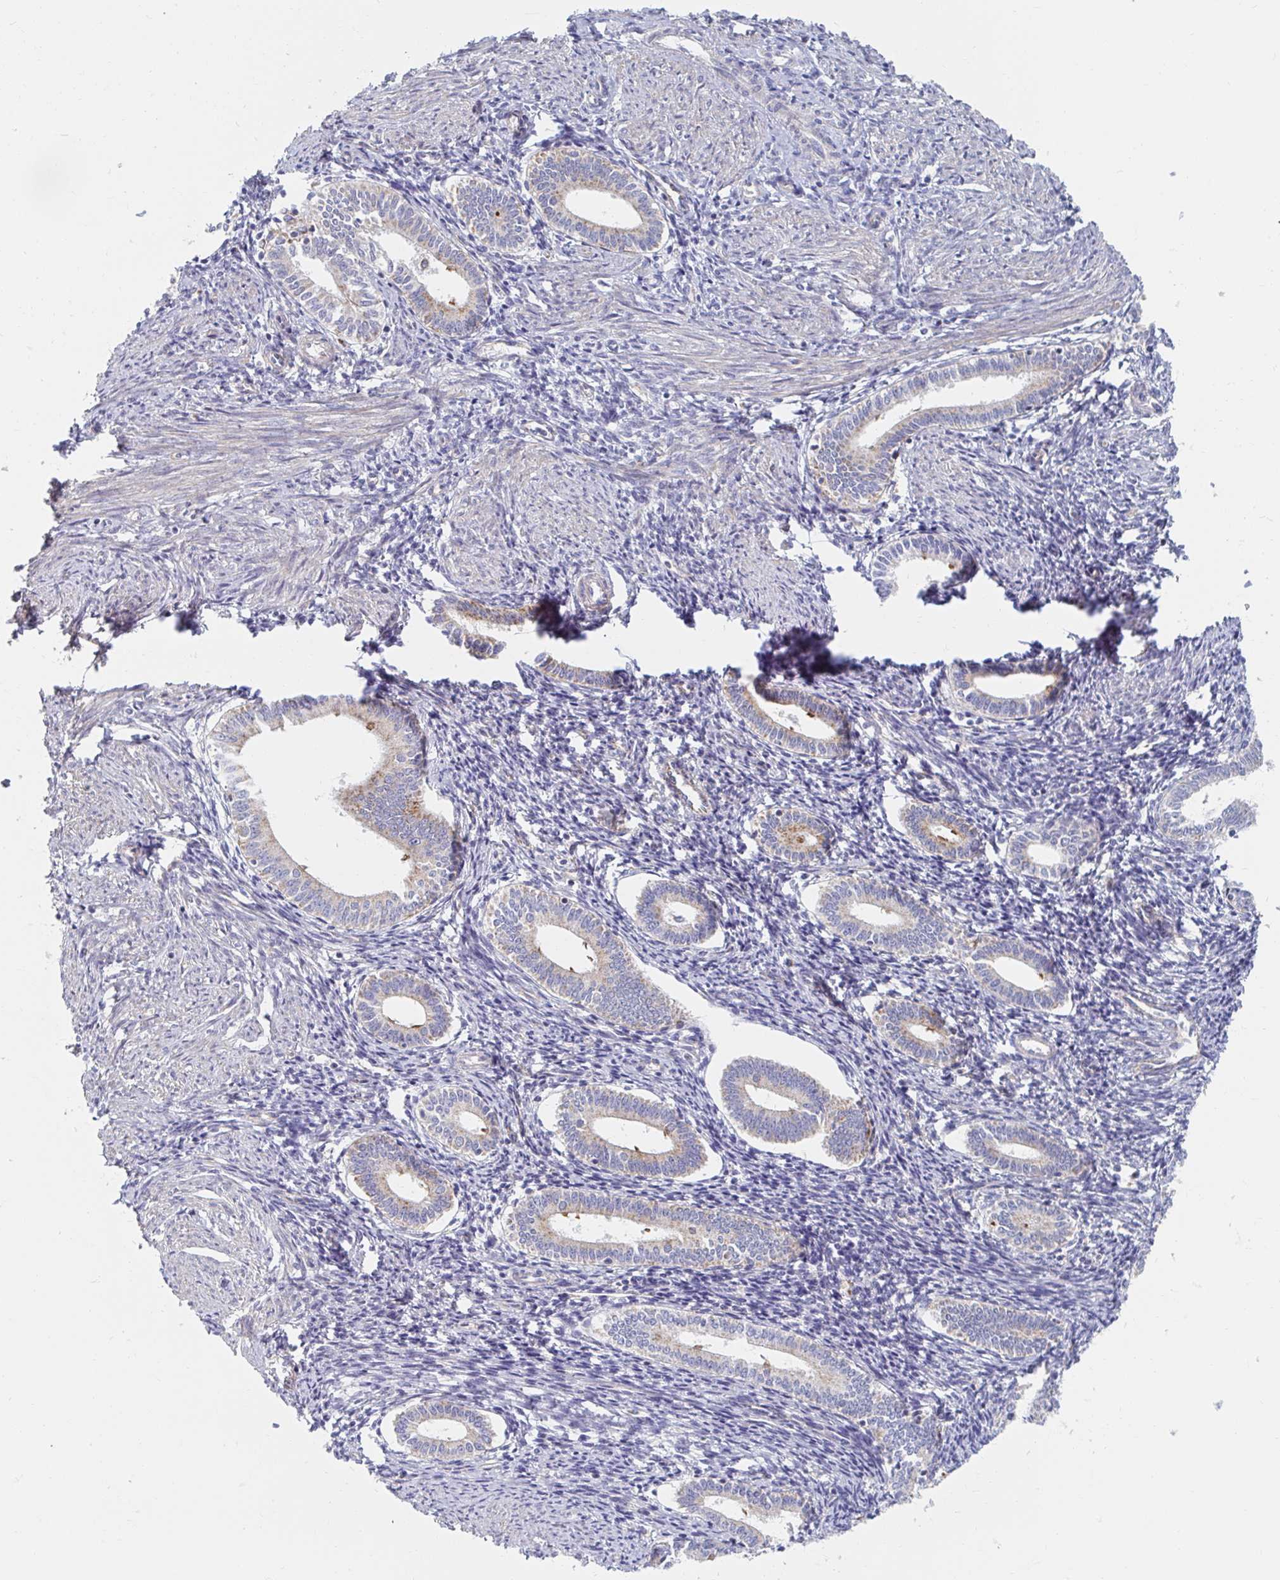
{"staining": {"intensity": "moderate", "quantity": "25%-75%", "location": "cytoplasmic/membranous"}, "tissue": "endometrium", "cell_type": "Cells in endometrial stroma", "image_type": "normal", "snomed": [{"axis": "morphology", "description": "Normal tissue, NOS"}, {"axis": "topography", "description": "Endometrium"}], "caption": "Immunohistochemistry micrograph of benign endometrium stained for a protein (brown), which demonstrates medium levels of moderate cytoplasmic/membranous positivity in about 25%-75% of cells in endometrial stroma.", "gene": "MAVS", "patient": {"sex": "female", "age": 41}}